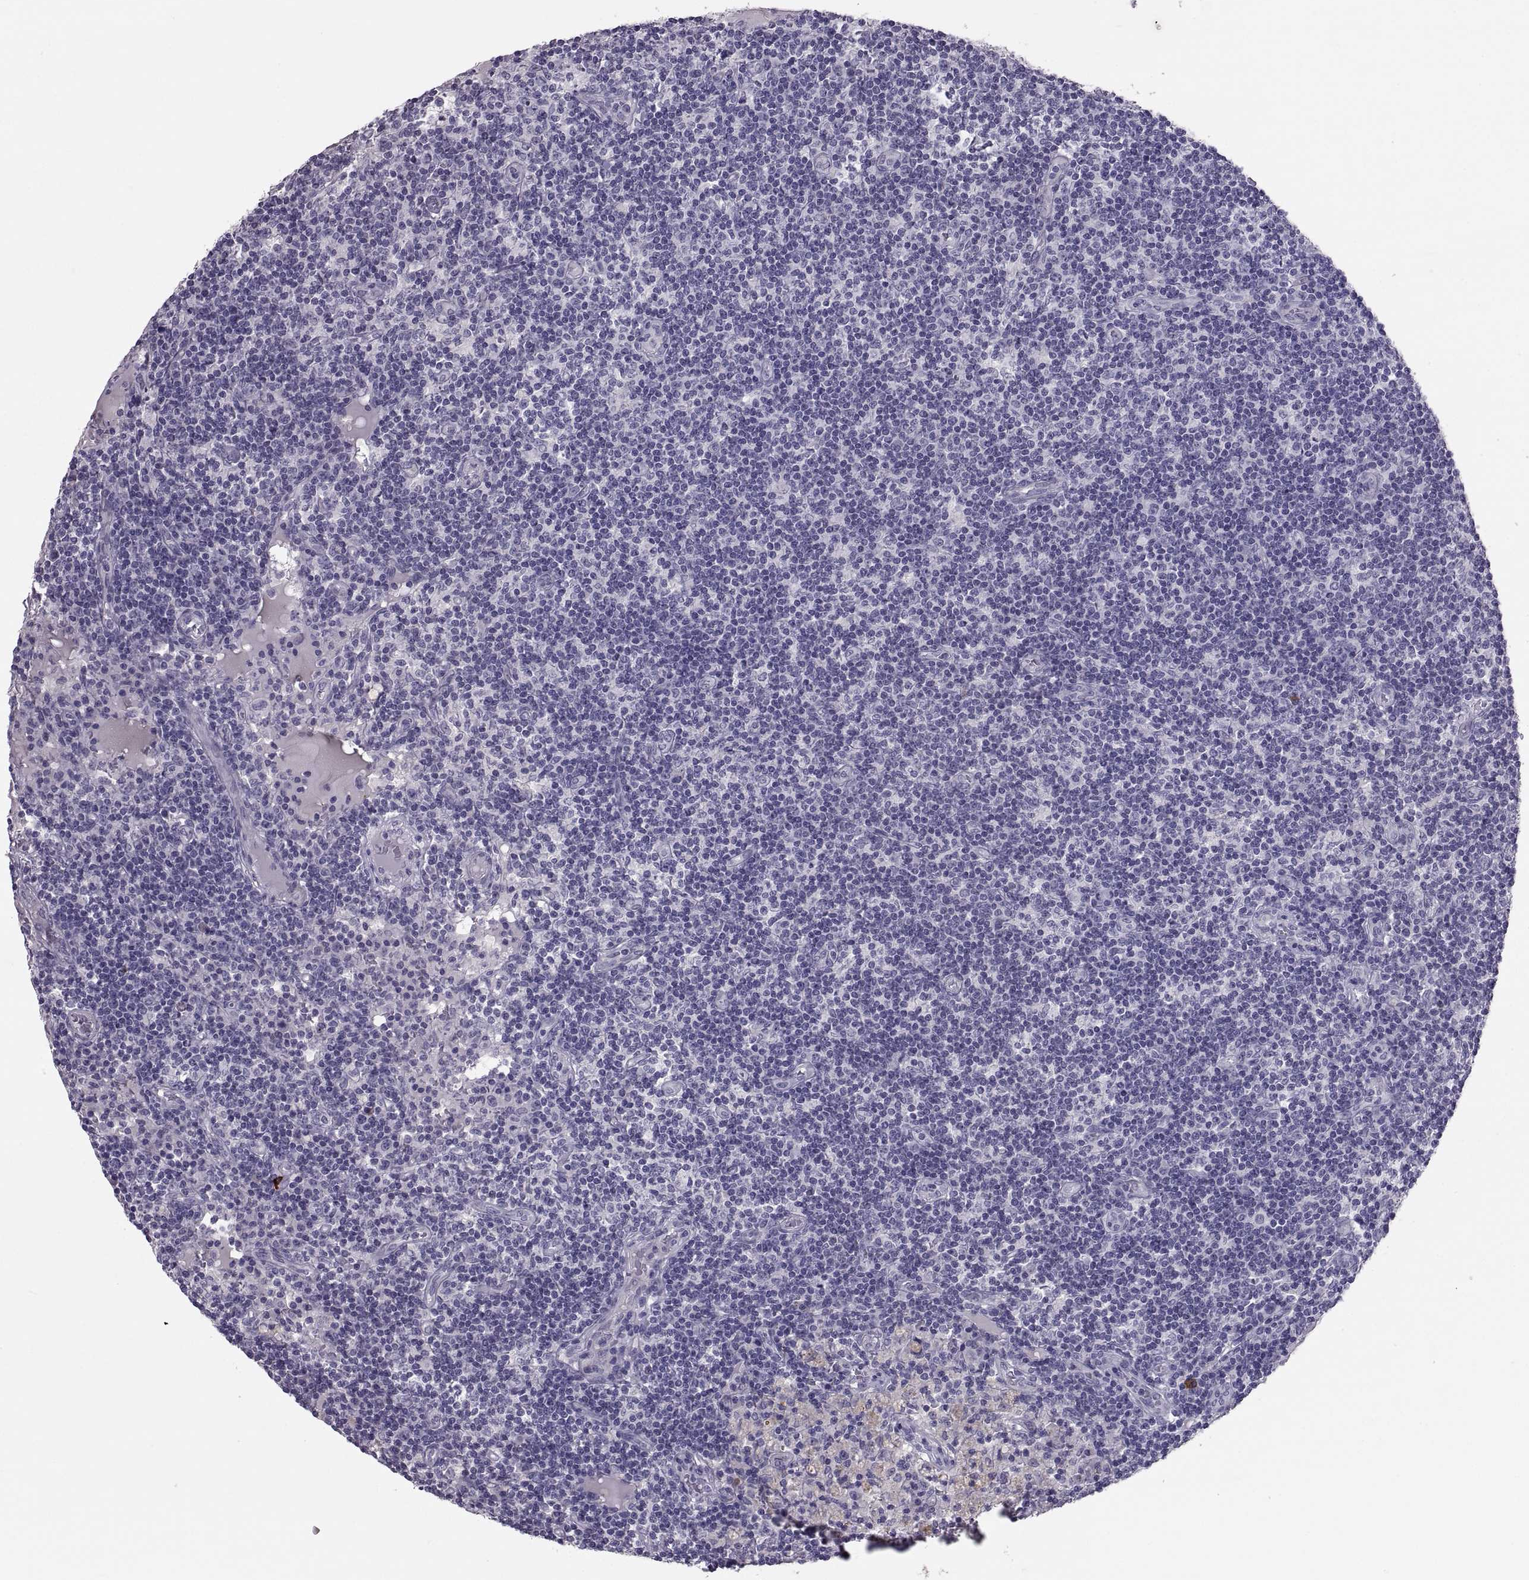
{"staining": {"intensity": "negative", "quantity": "none", "location": "none"}, "tissue": "lymph node", "cell_type": "Germinal center cells", "image_type": "normal", "snomed": [{"axis": "morphology", "description": "Normal tissue, NOS"}, {"axis": "topography", "description": "Lymph node"}], "caption": "Immunohistochemistry of unremarkable human lymph node shows no positivity in germinal center cells.", "gene": "IGSF1", "patient": {"sex": "female", "age": 72}}